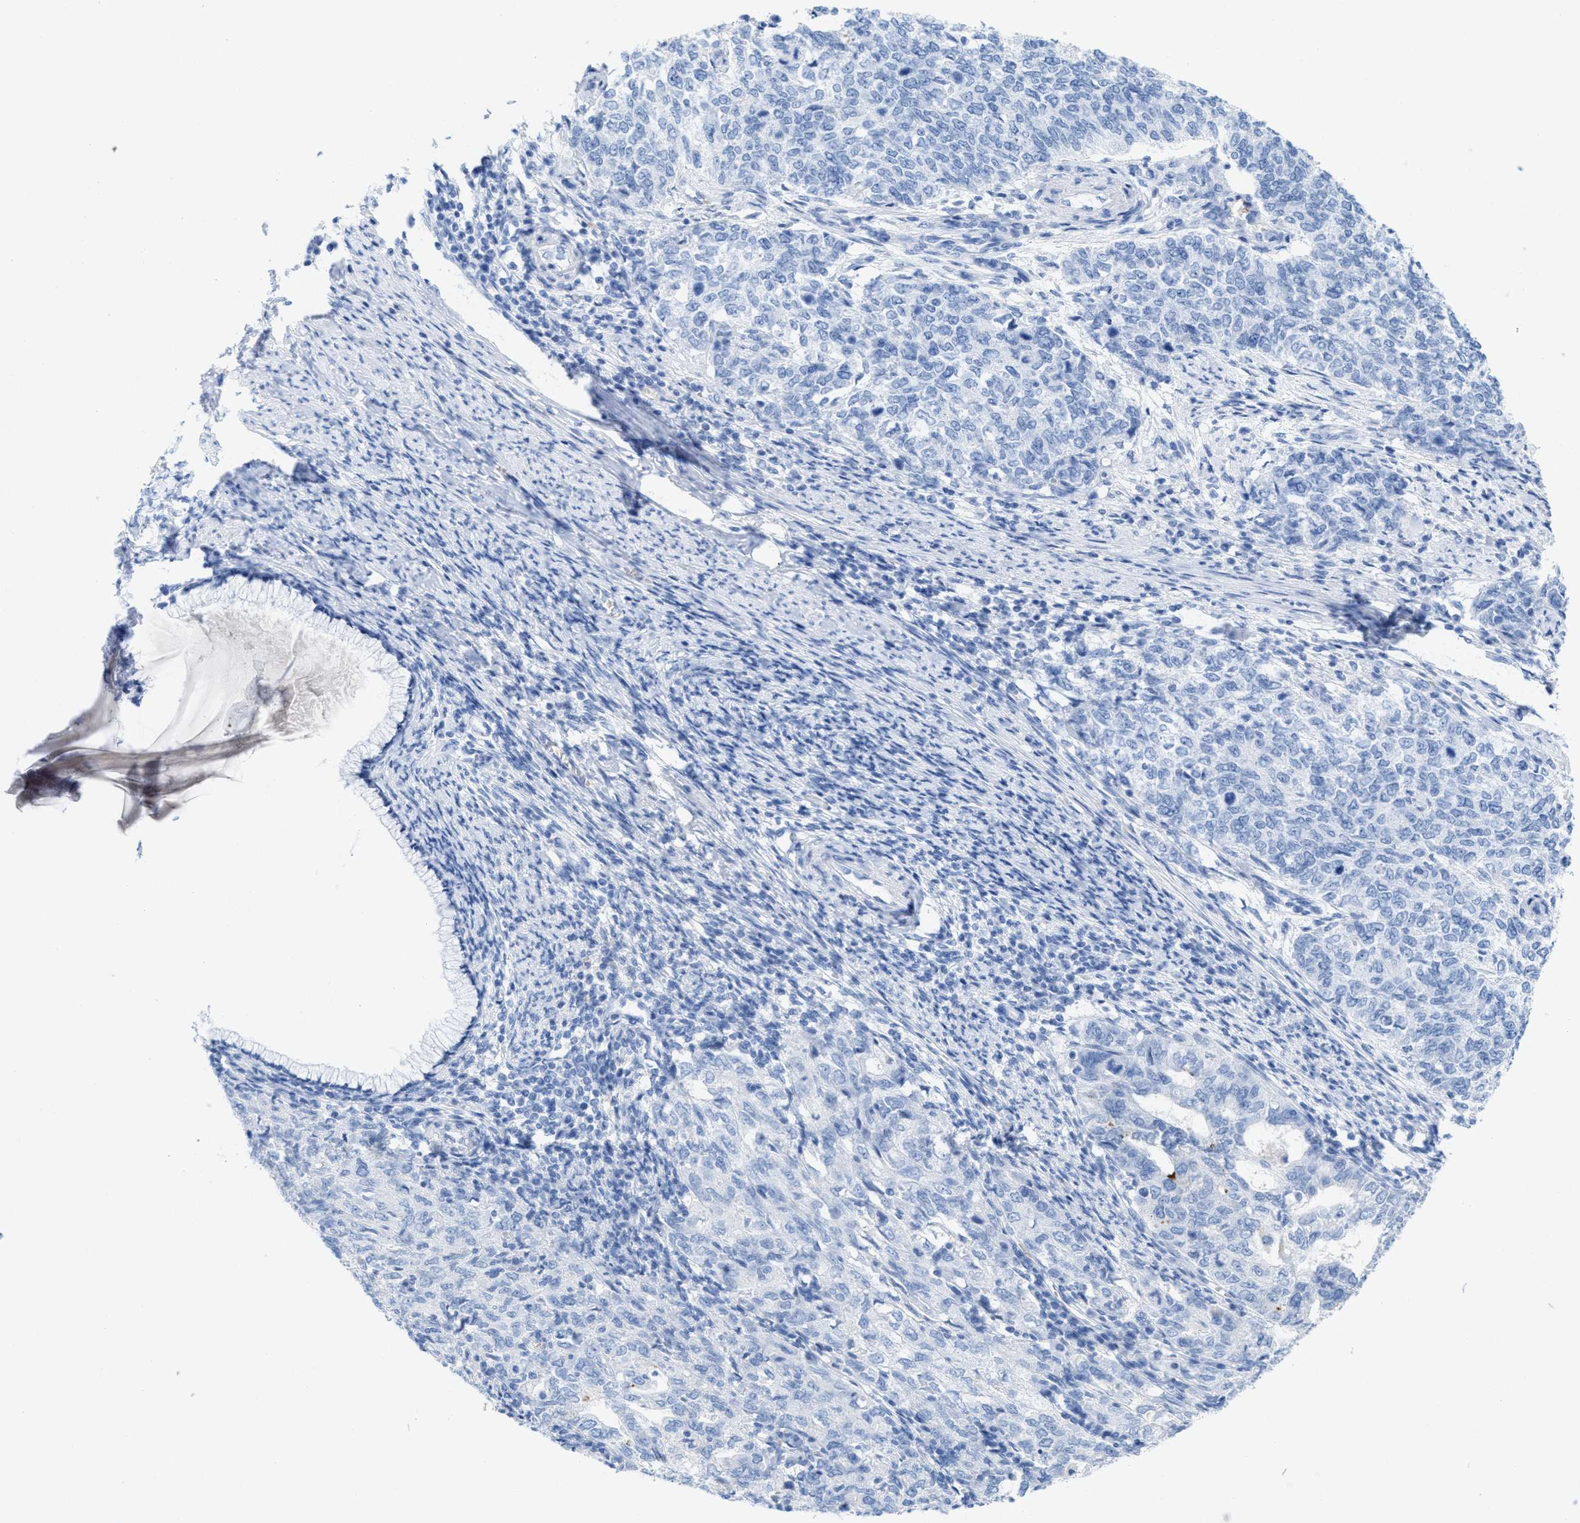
{"staining": {"intensity": "negative", "quantity": "none", "location": "none"}, "tissue": "cervical cancer", "cell_type": "Tumor cells", "image_type": "cancer", "snomed": [{"axis": "morphology", "description": "Squamous cell carcinoma, NOS"}, {"axis": "topography", "description": "Cervix"}], "caption": "Squamous cell carcinoma (cervical) was stained to show a protein in brown. There is no significant expression in tumor cells.", "gene": "ANKFN1", "patient": {"sex": "female", "age": 63}}